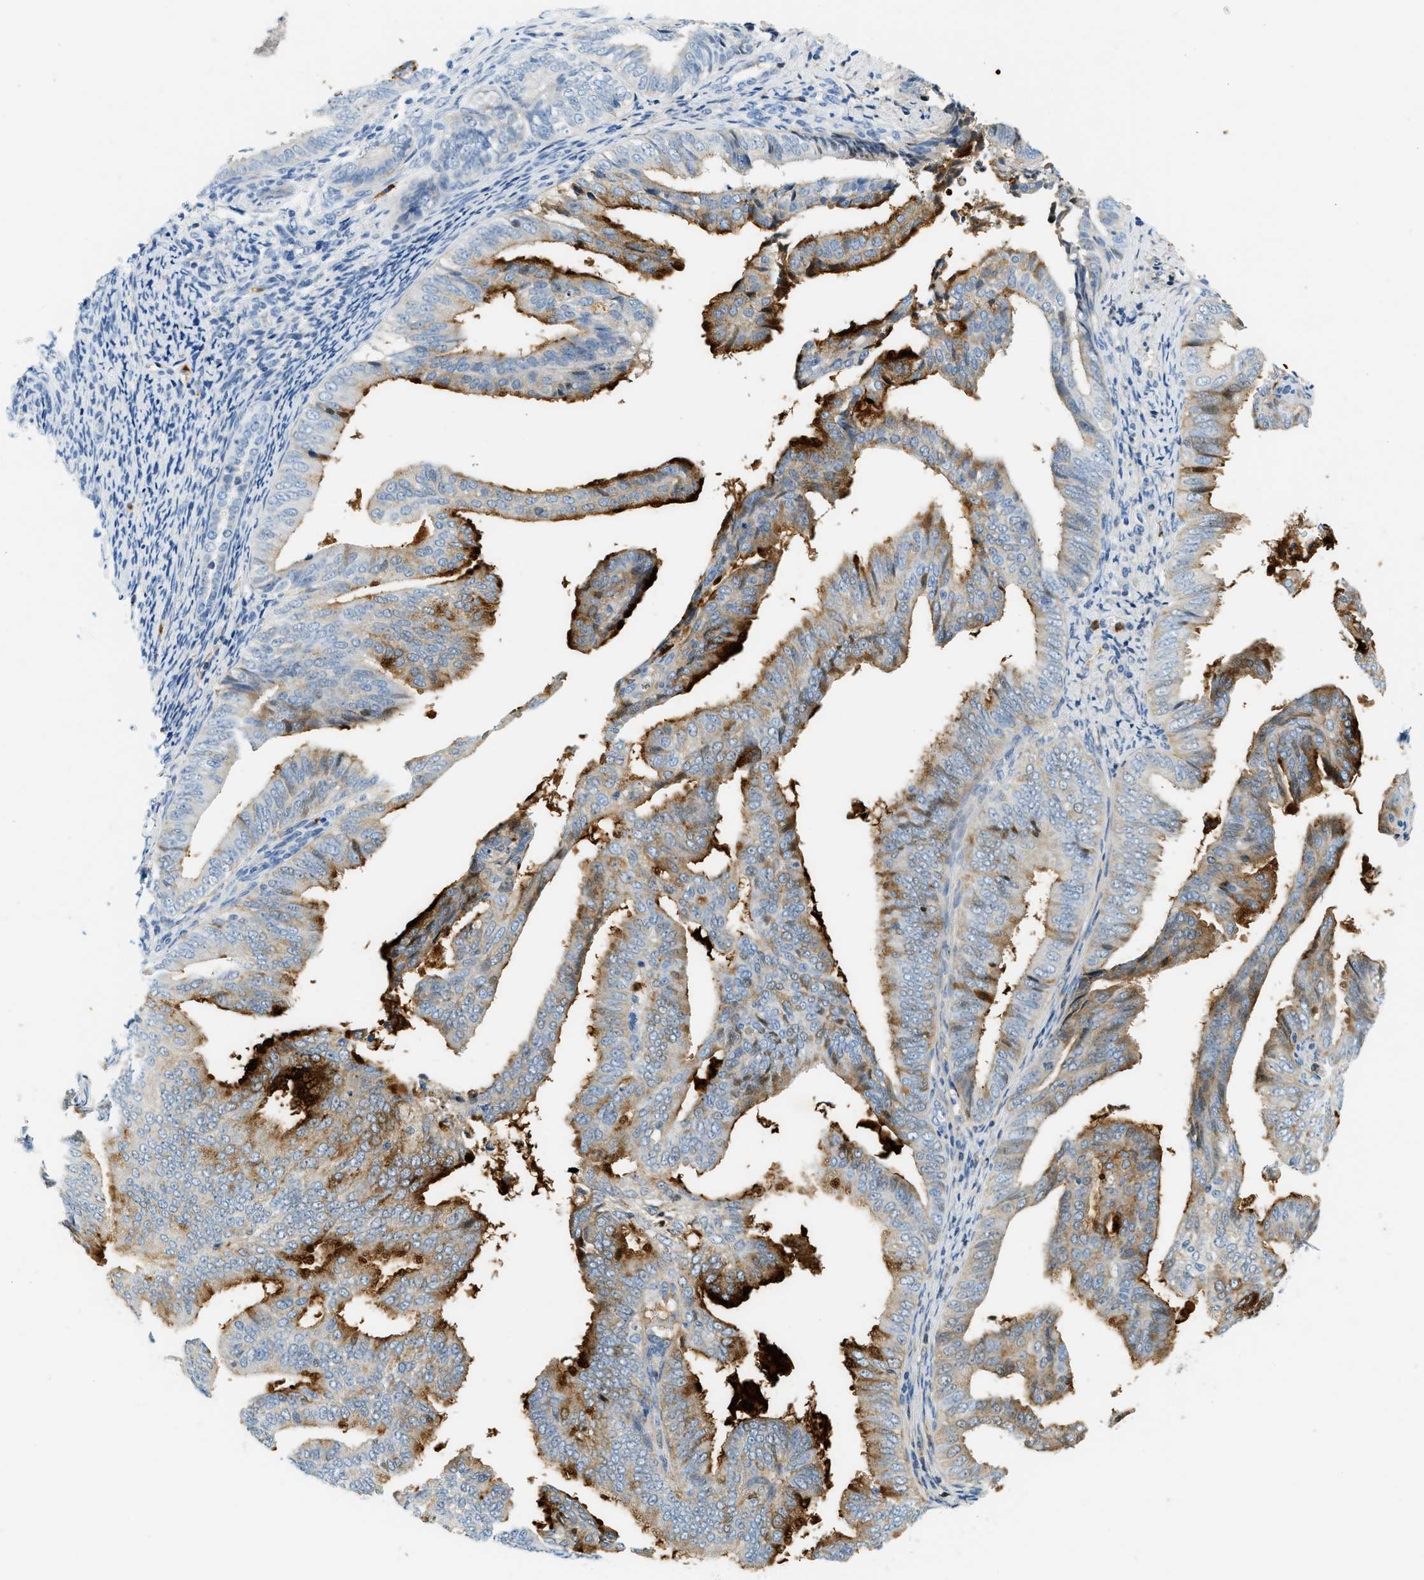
{"staining": {"intensity": "moderate", "quantity": "25%-75%", "location": "cytoplasmic/membranous"}, "tissue": "endometrial cancer", "cell_type": "Tumor cells", "image_type": "cancer", "snomed": [{"axis": "morphology", "description": "Adenocarcinoma, NOS"}, {"axis": "topography", "description": "Endometrium"}], "caption": "Immunohistochemistry image of neoplastic tissue: endometrial cancer stained using IHC exhibits medium levels of moderate protein expression localized specifically in the cytoplasmic/membranous of tumor cells, appearing as a cytoplasmic/membranous brown color.", "gene": "LCN2", "patient": {"sex": "female", "age": 58}}